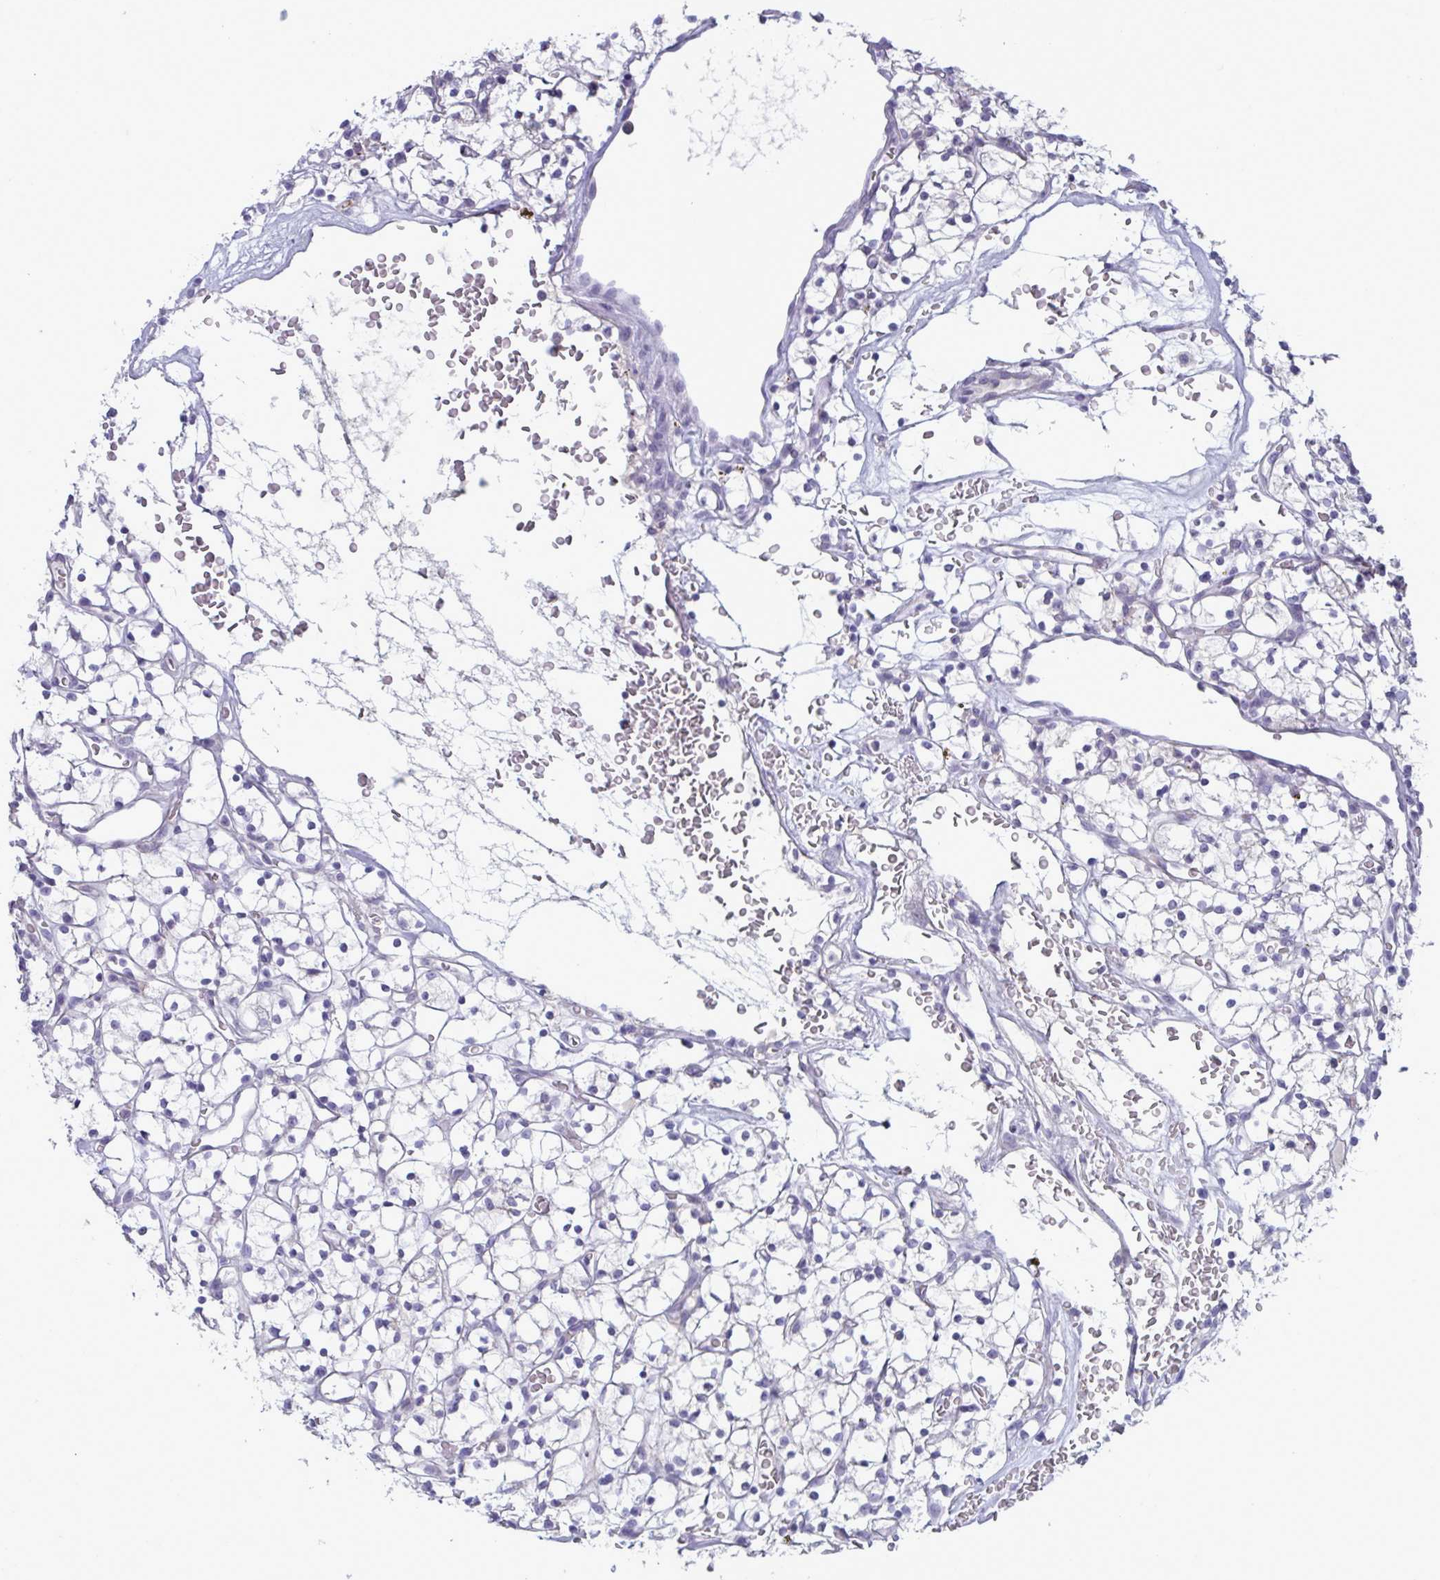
{"staining": {"intensity": "negative", "quantity": "none", "location": "none"}, "tissue": "renal cancer", "cell_type": "Tumor cells", "image_type": "cancer", "snomed": [{"axis": "morphology", "description": "Adenocarcinoma, NOS"}, {"axis": "topography", "description": "Kidney"}], "caption": "Immunohistochemical staining of renal cancer shows no significant staining in tumor cells.", "gene": "TENT5D", "patient": {"sex": "female", "age": 64}}